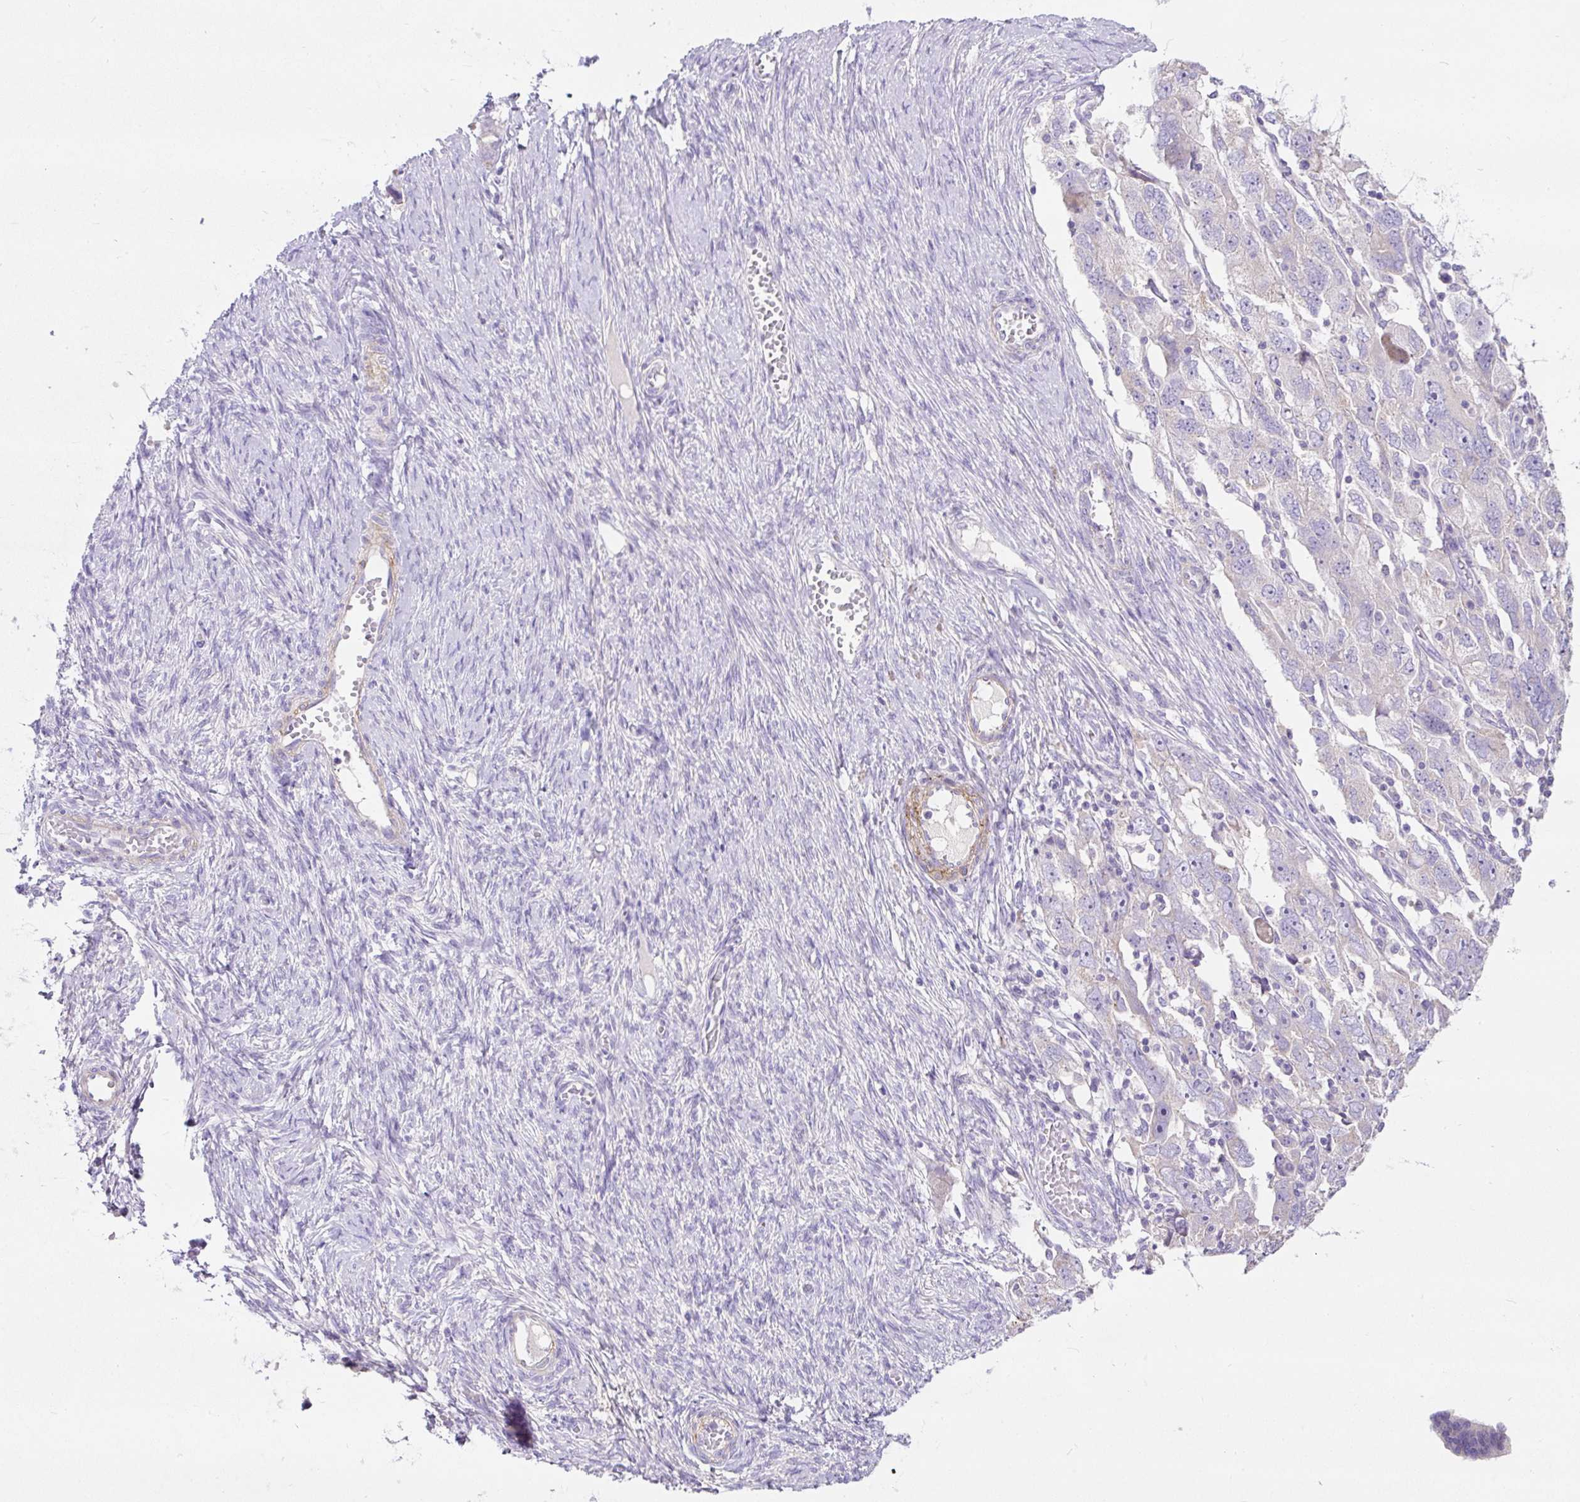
{"staining": {"intensity": "negative", "quantity": "none", "location": "none"}, "tissue": "ovarian cancer", "cell_type": "Tumor cells", "image_type": "cancer", "snomed": [{"axis": "morphology", "description": "Carcinoma, NOS"}, {"axis": "morphology", "description": "Cystadenocarcinoma, serous, NOS"}, {"axis": "topography", "description": "Ovary"}], "caption": "IHC of ovarian cancer demonstrates no staining in tumor cells.", "gene": "SUSD5", "patient": {"sex": "female", "age": 69}}